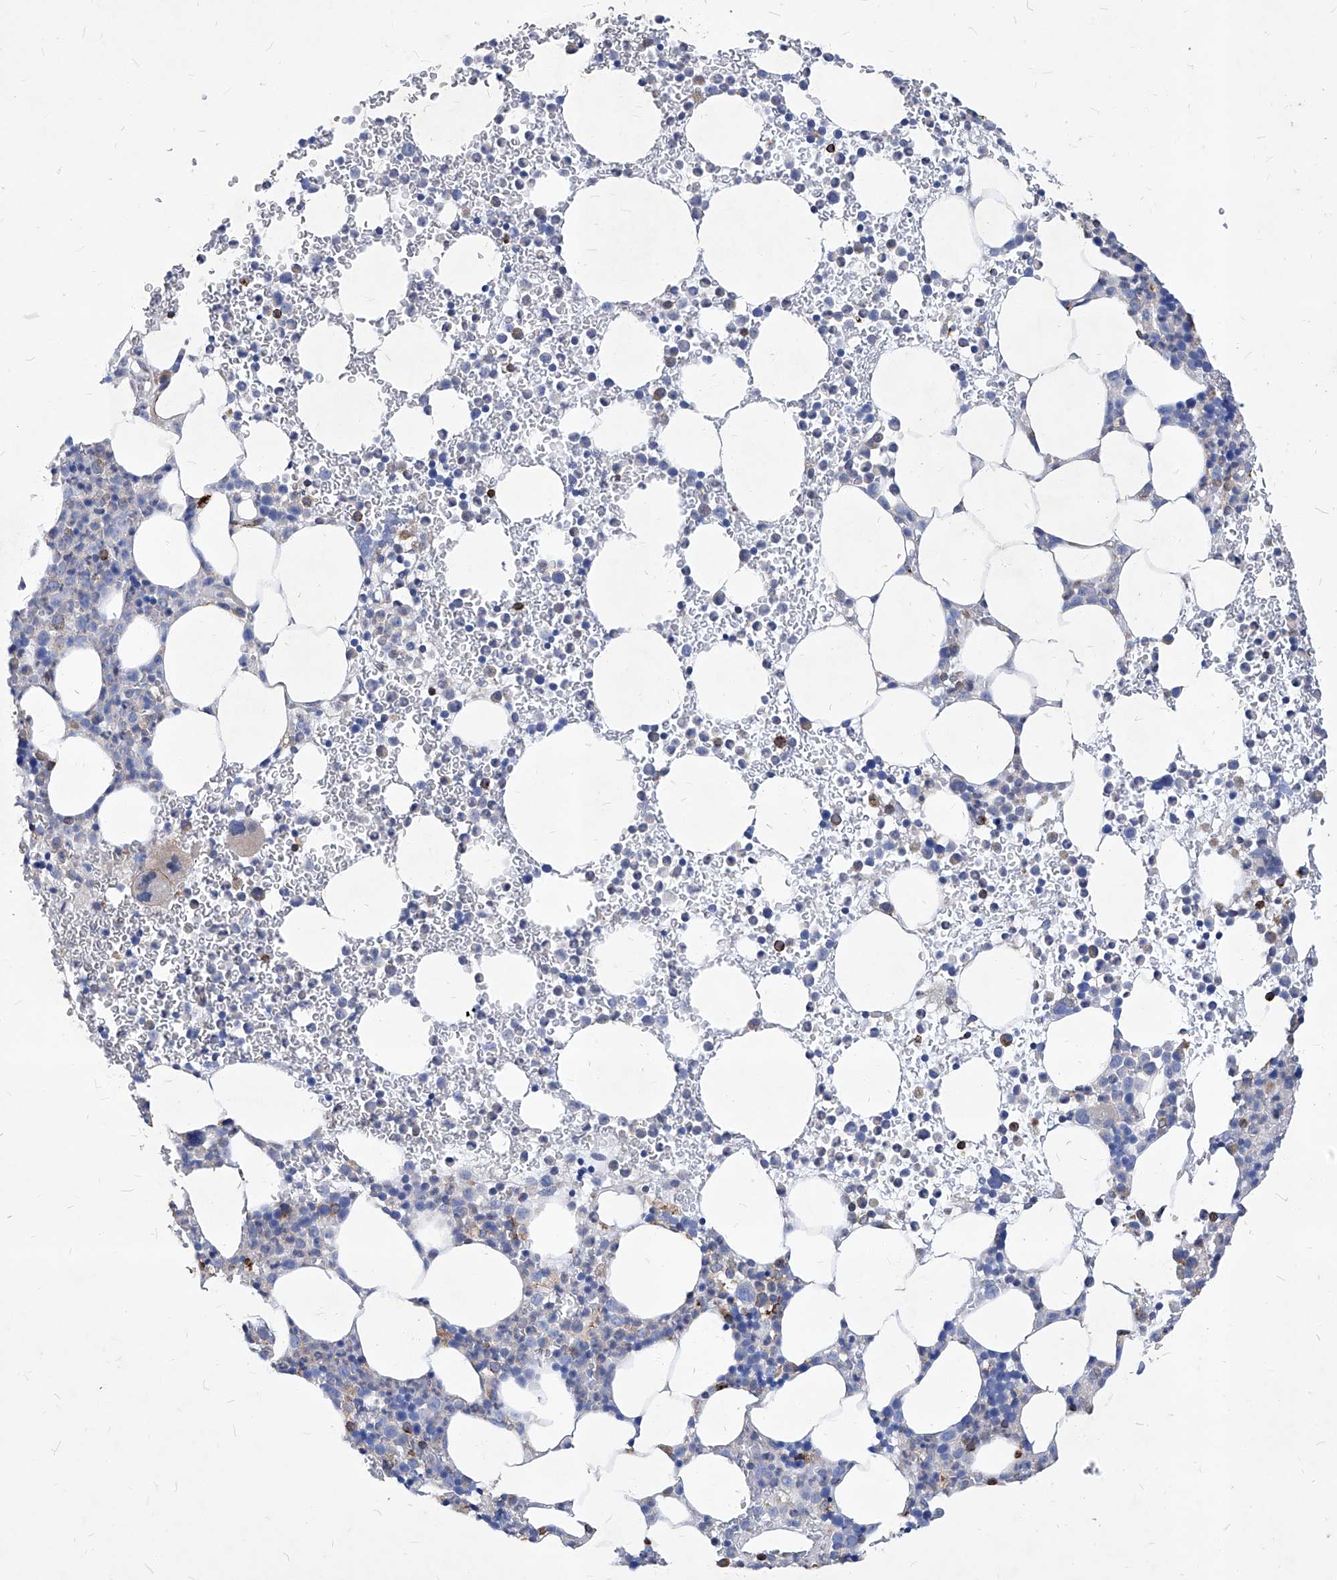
{"staining": {"intensity": "weak", "quantity": "<25%", "location": "cytoplasmic/membranous"}, "tissue": "bone marrow", "cell_type": "Hematopoietic cells", "image_type": "normal", "snomed": [{"axis": "morphology", "description": "Normal tissue, NOS"}, {"axis": "topography", "description": "Bone marrow"}], "caption": "Bone marrow was stained to show a protein in brown. There is no significant expression in hematopoietic cells. (DAB immunohistochemistry visualized using brightfield microscopy, high magnification).", "gene": "UBOX5", "patient": {"sex": "female", "age": 78}}